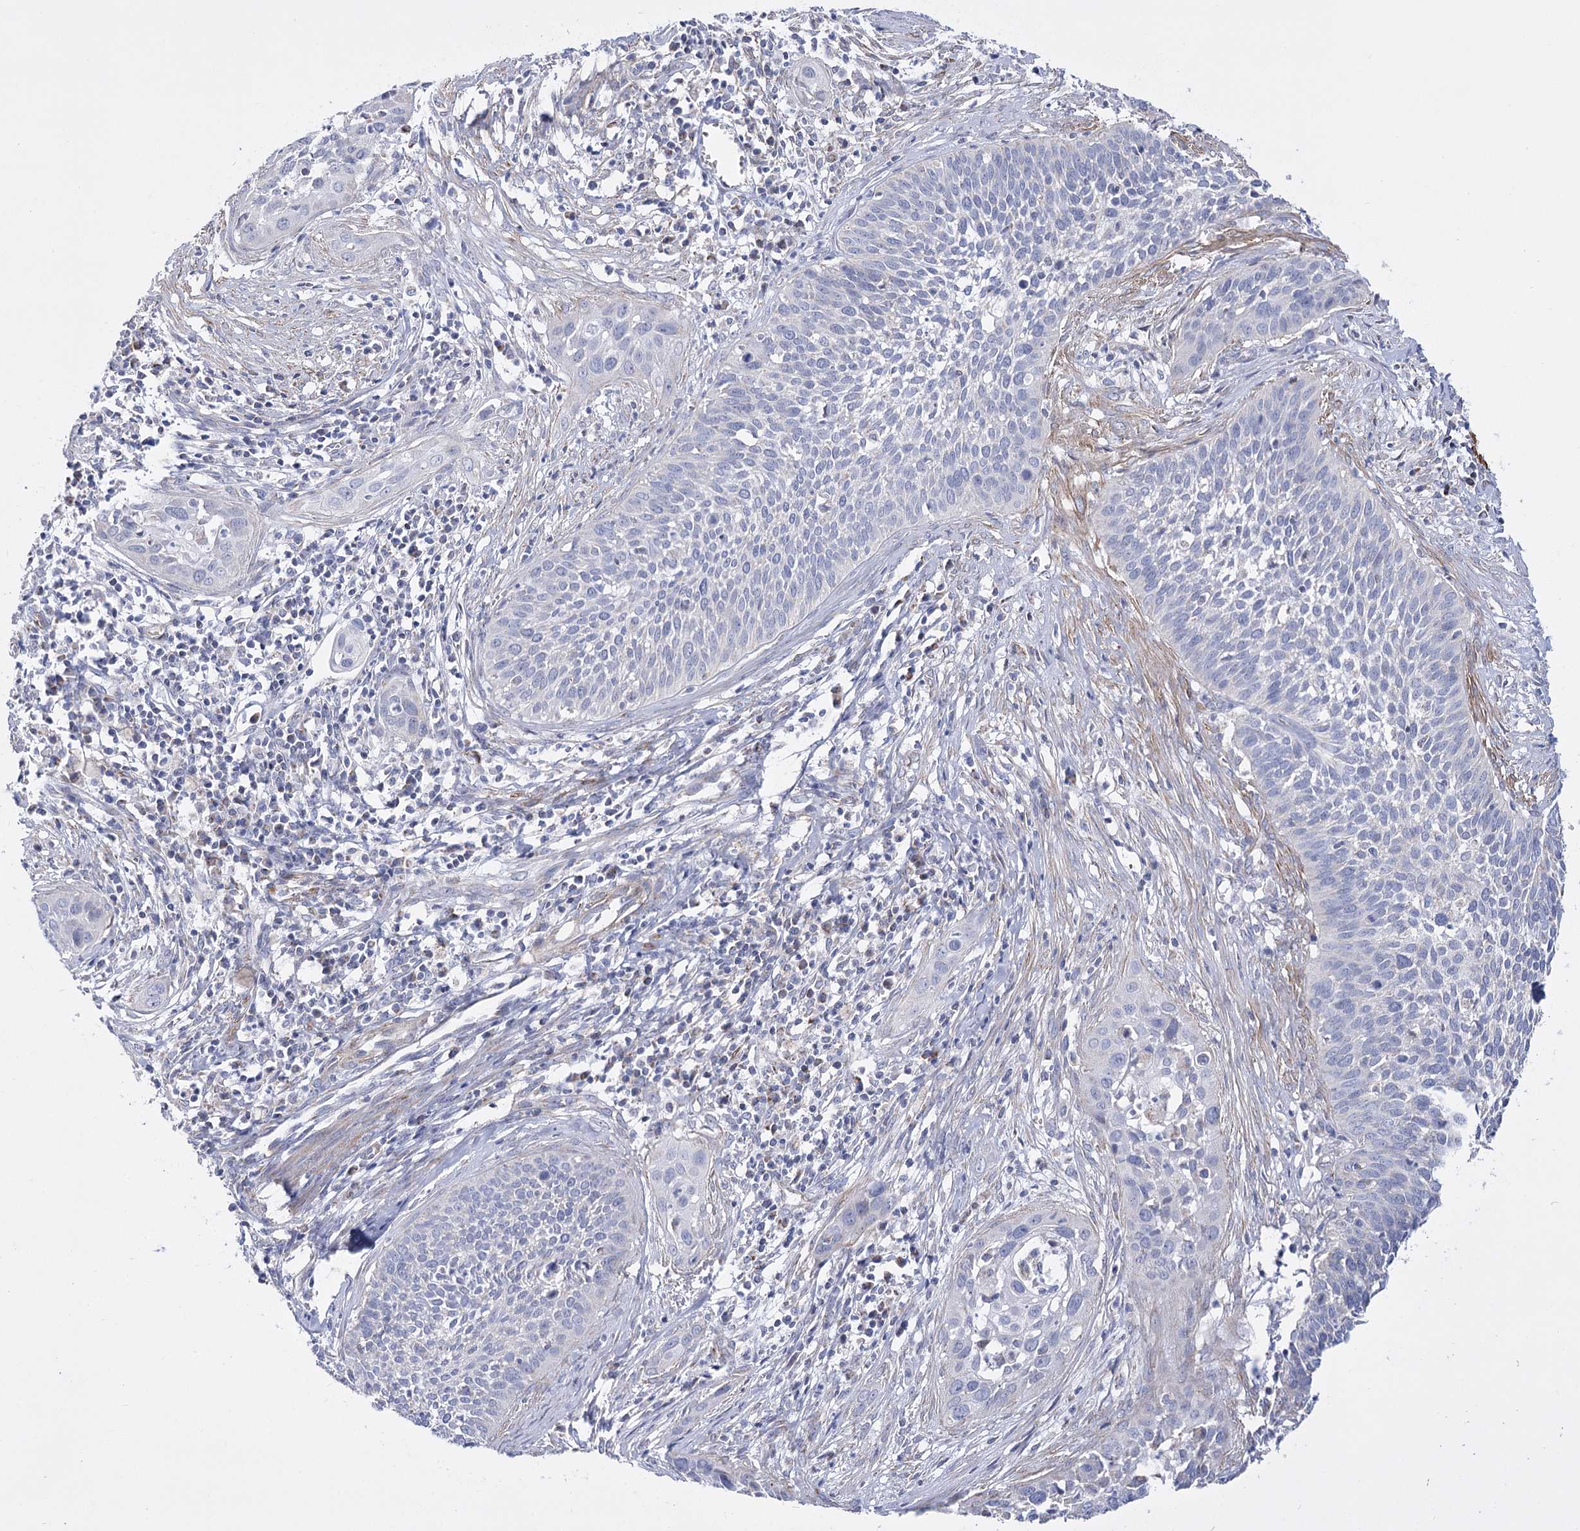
{"staining": {"intensity": "negative", "quantity": "none", "location": "none"}, "tissue": "cervical cancer", "cell_type": "Tumor cells", "image_type": "cancer", "snomed": [{"axis": "morphology", "description": "Squamous cell carcinoma, NOS"}, {"axis": "topography", "description": "Cervix"}], "caption": "IHC image of neoplastic tissue: cervical cancer (squamous cell carcinoma) stained with DAB (3,3'-diaminobenzidine) shows no significant protein staining in tumor cells. Nuclei are stained in blue.", "gene": "PDHB", "patient": {"sex": "female", "age": 34}}